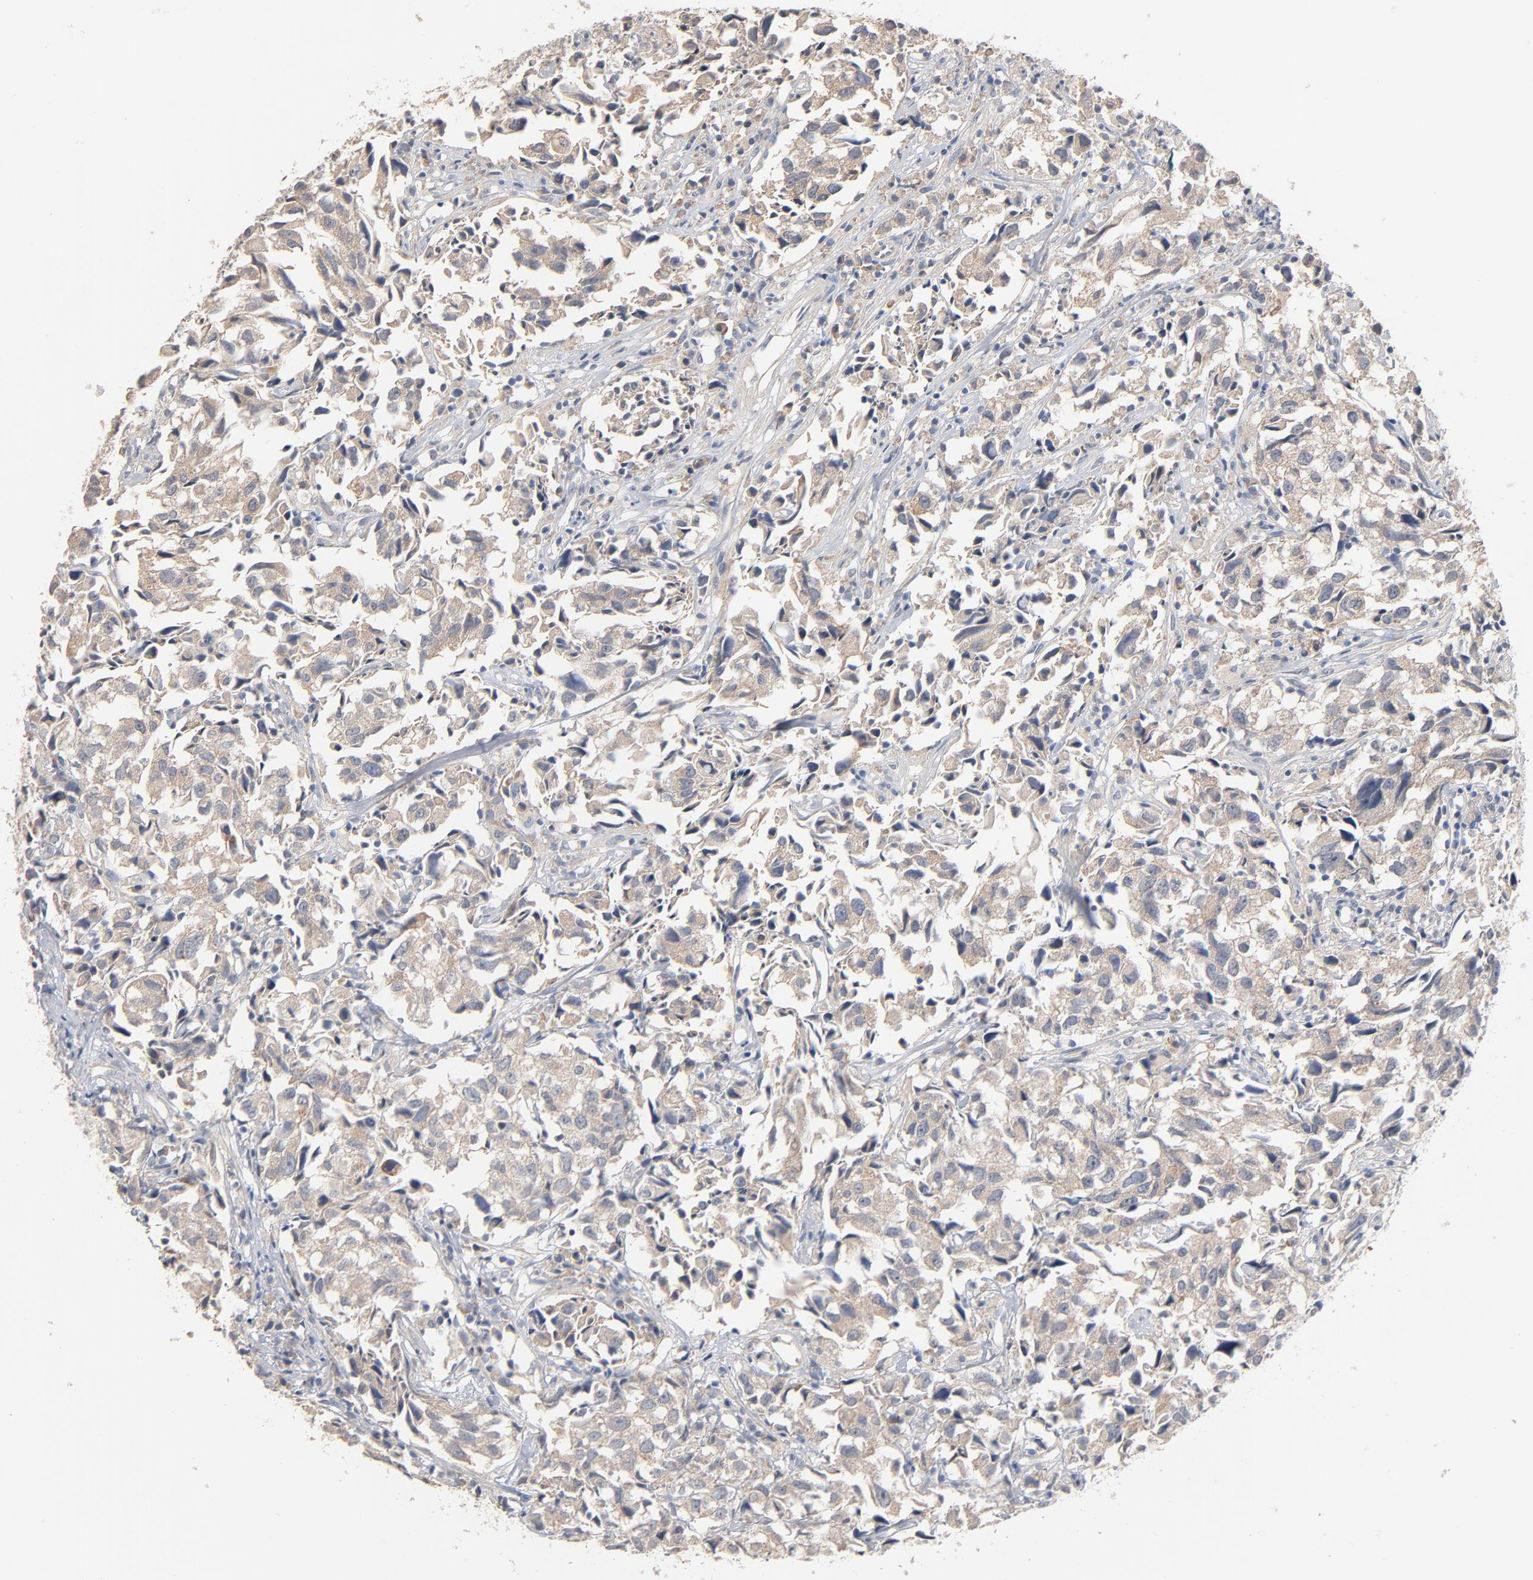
{"staining": {"intensity": "weak", "quantity": "25%-75%", "location": "cytoplasmic/membranous"}, "tissue": "urothelial cancer", "cell_type": "Tumor cells", "image_type": "cancer", "snomed": [{"axis": "morphology", "description": "Urothelial carcinoma, High grade"}, {"axis": "topography", "description": "Urinary bladder"}], "caption": "IHC (DAB) staining of human urothelial carcinoma (high-grade) exhibits weak cytoplasmic/membranous protein staining in about 25%-75% of tumor cells. The protein is shown in brown color, while the nuclei are stained blue.", "gene": "ZDHHC8", "patient": {"sex": "female", "age": 75}}